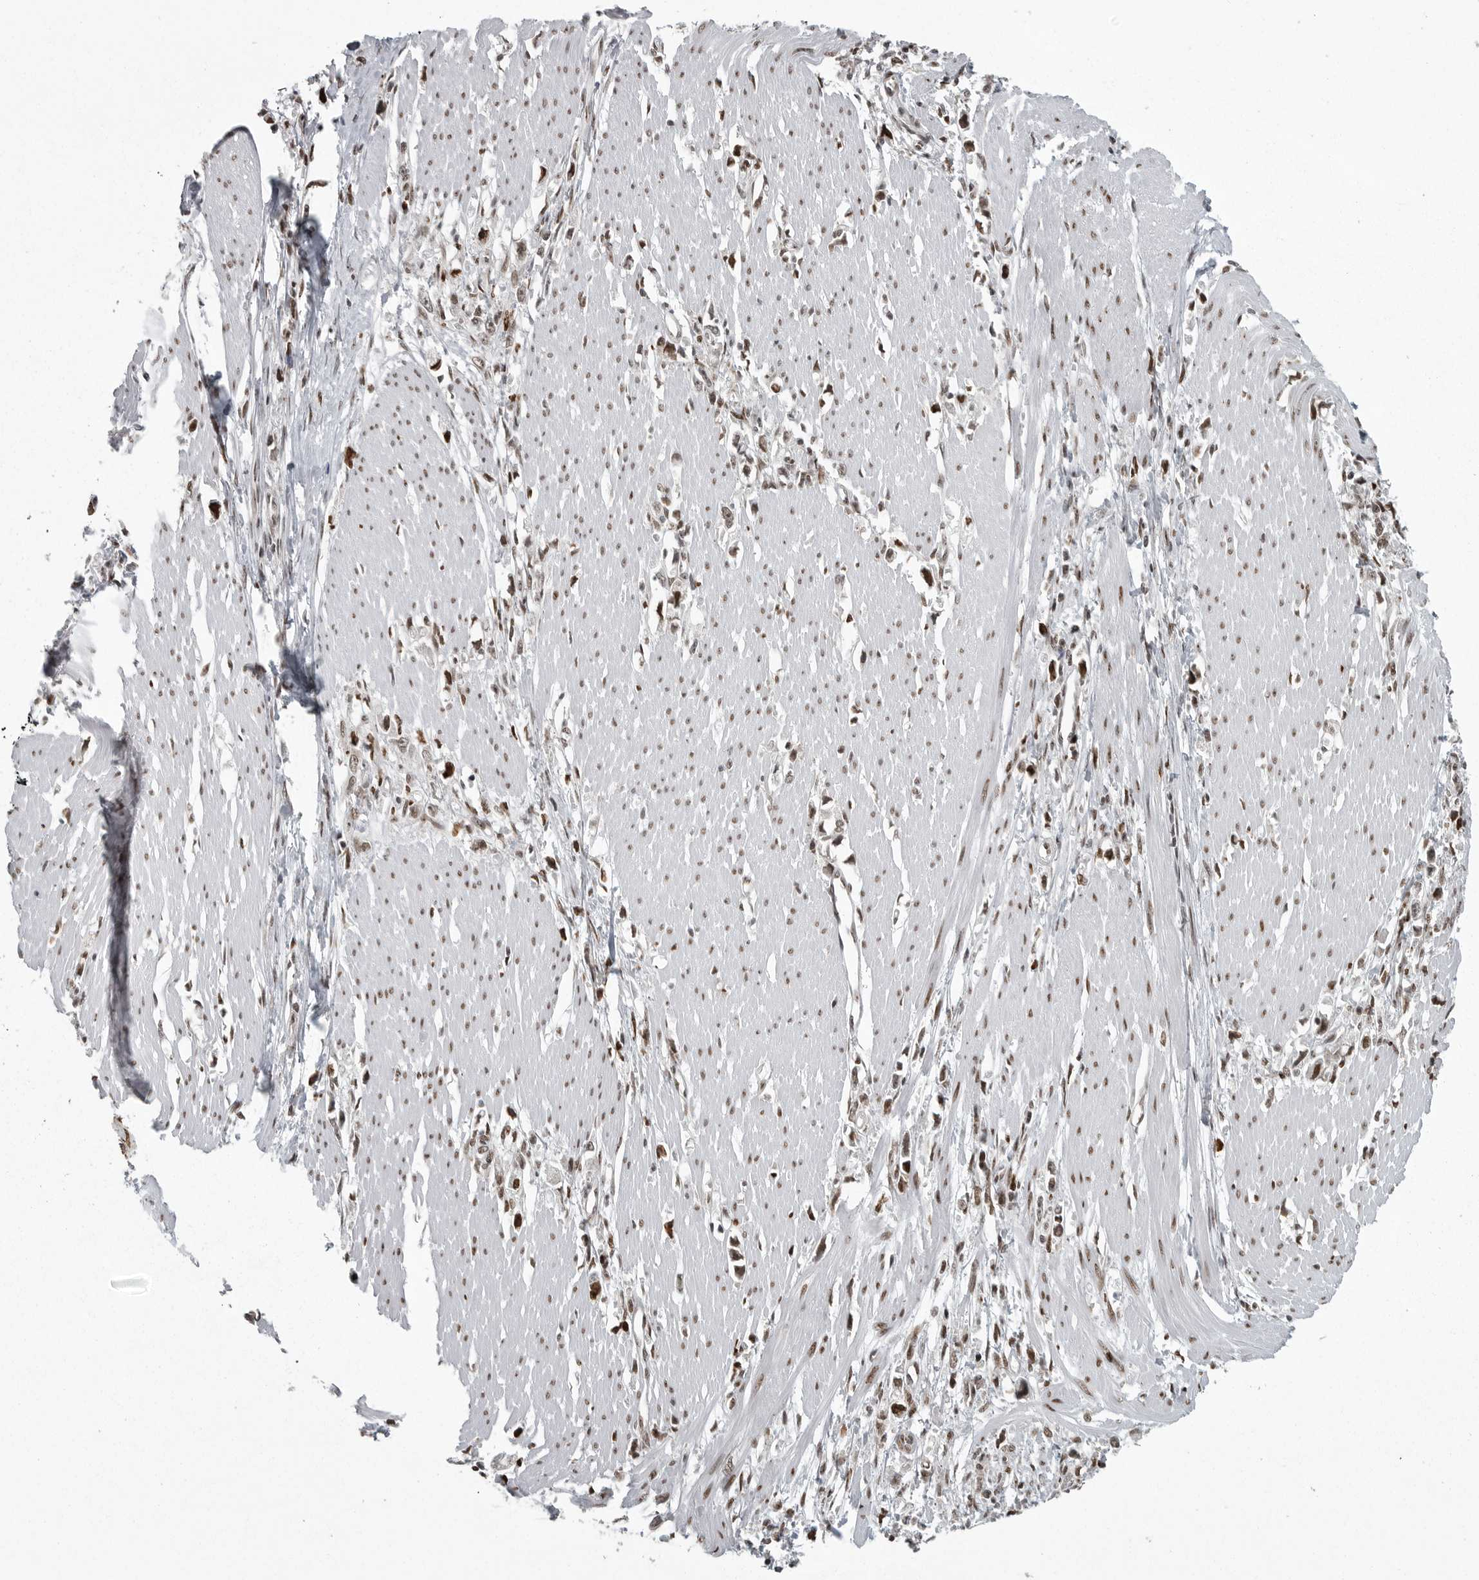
{"staining": {"intensity": "moderate", "quantity": ">75%", "location": "nuclear"}, "tissue": "stomach cancer", "cell_type": "Tumor cells", "image_type": "cancer", "snomed": [{"axis": "morphology", "description": "Adenocarcinoma, NOS"}, {"axis": "topography", "description": "Stomach"}], "caption": "Protein expression analysis of human stomach cancer (adenocarcinoma) reveals moderate nuclear expression in about >75% of tumor cells.", "gene": "YAF2", "patient": {"sex": "female", "age": 59}}